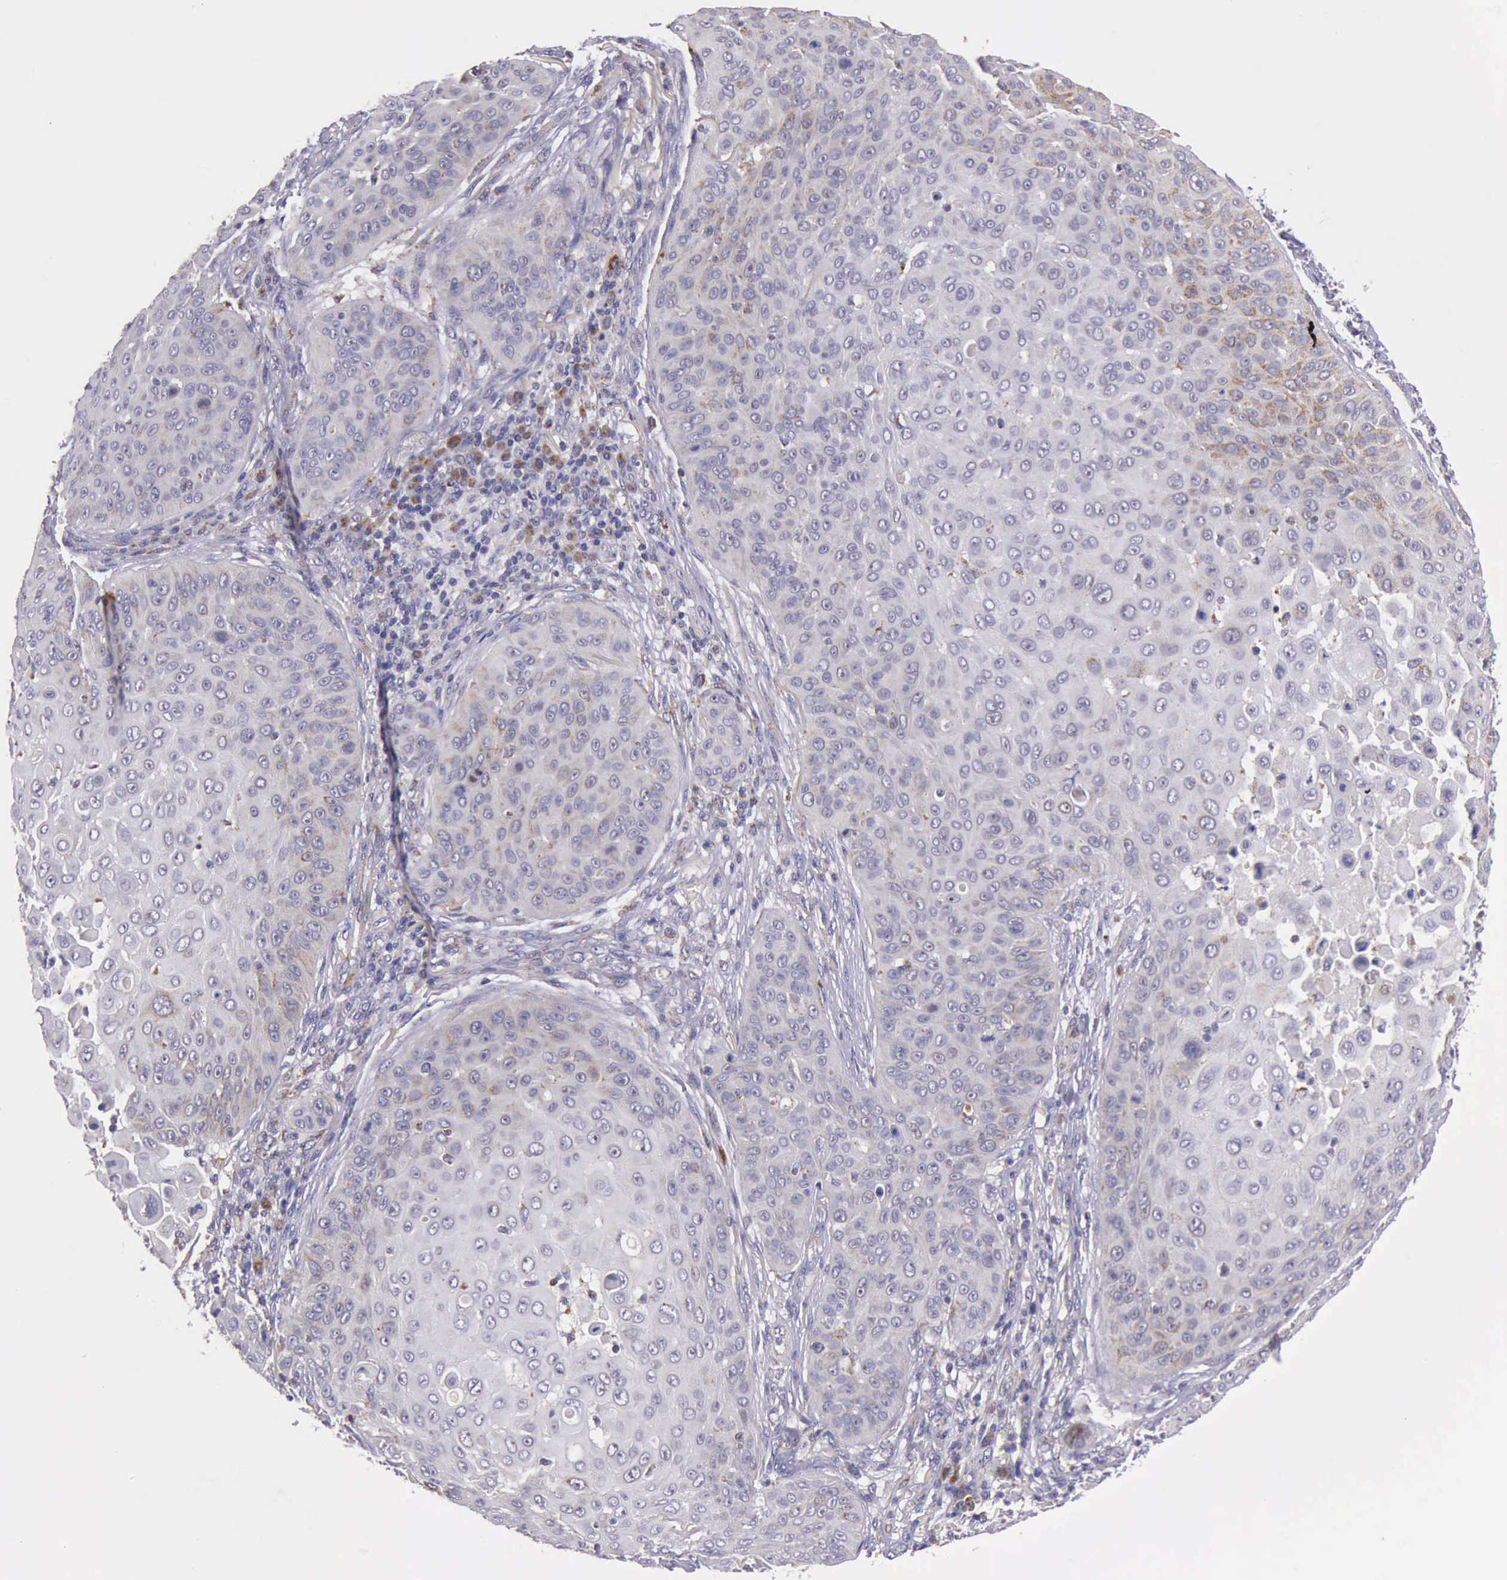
{"staining": {"intensity": "weak", "quantity": "25%-75%", "location": "cytoplasmic/membranous"}, "tissue": "skin cancer", "cell_type": "Tumor cells", "image_type": "cancer", "snomed": [{"axis": "morphology", "description": "Squamous cell carcinoma, NOS"}, {"axis": "topography", "description": "Skin"}], "caption": "Immunohistochemistry of skin cancer (squamous cell carcinoma) demonstrates low levels of weak cytoplasmic/membranous positivity in approximately 25%-75% of tumor cells.", "gene": "TXN2", "patient": {"sex": "male", "age": 82}}